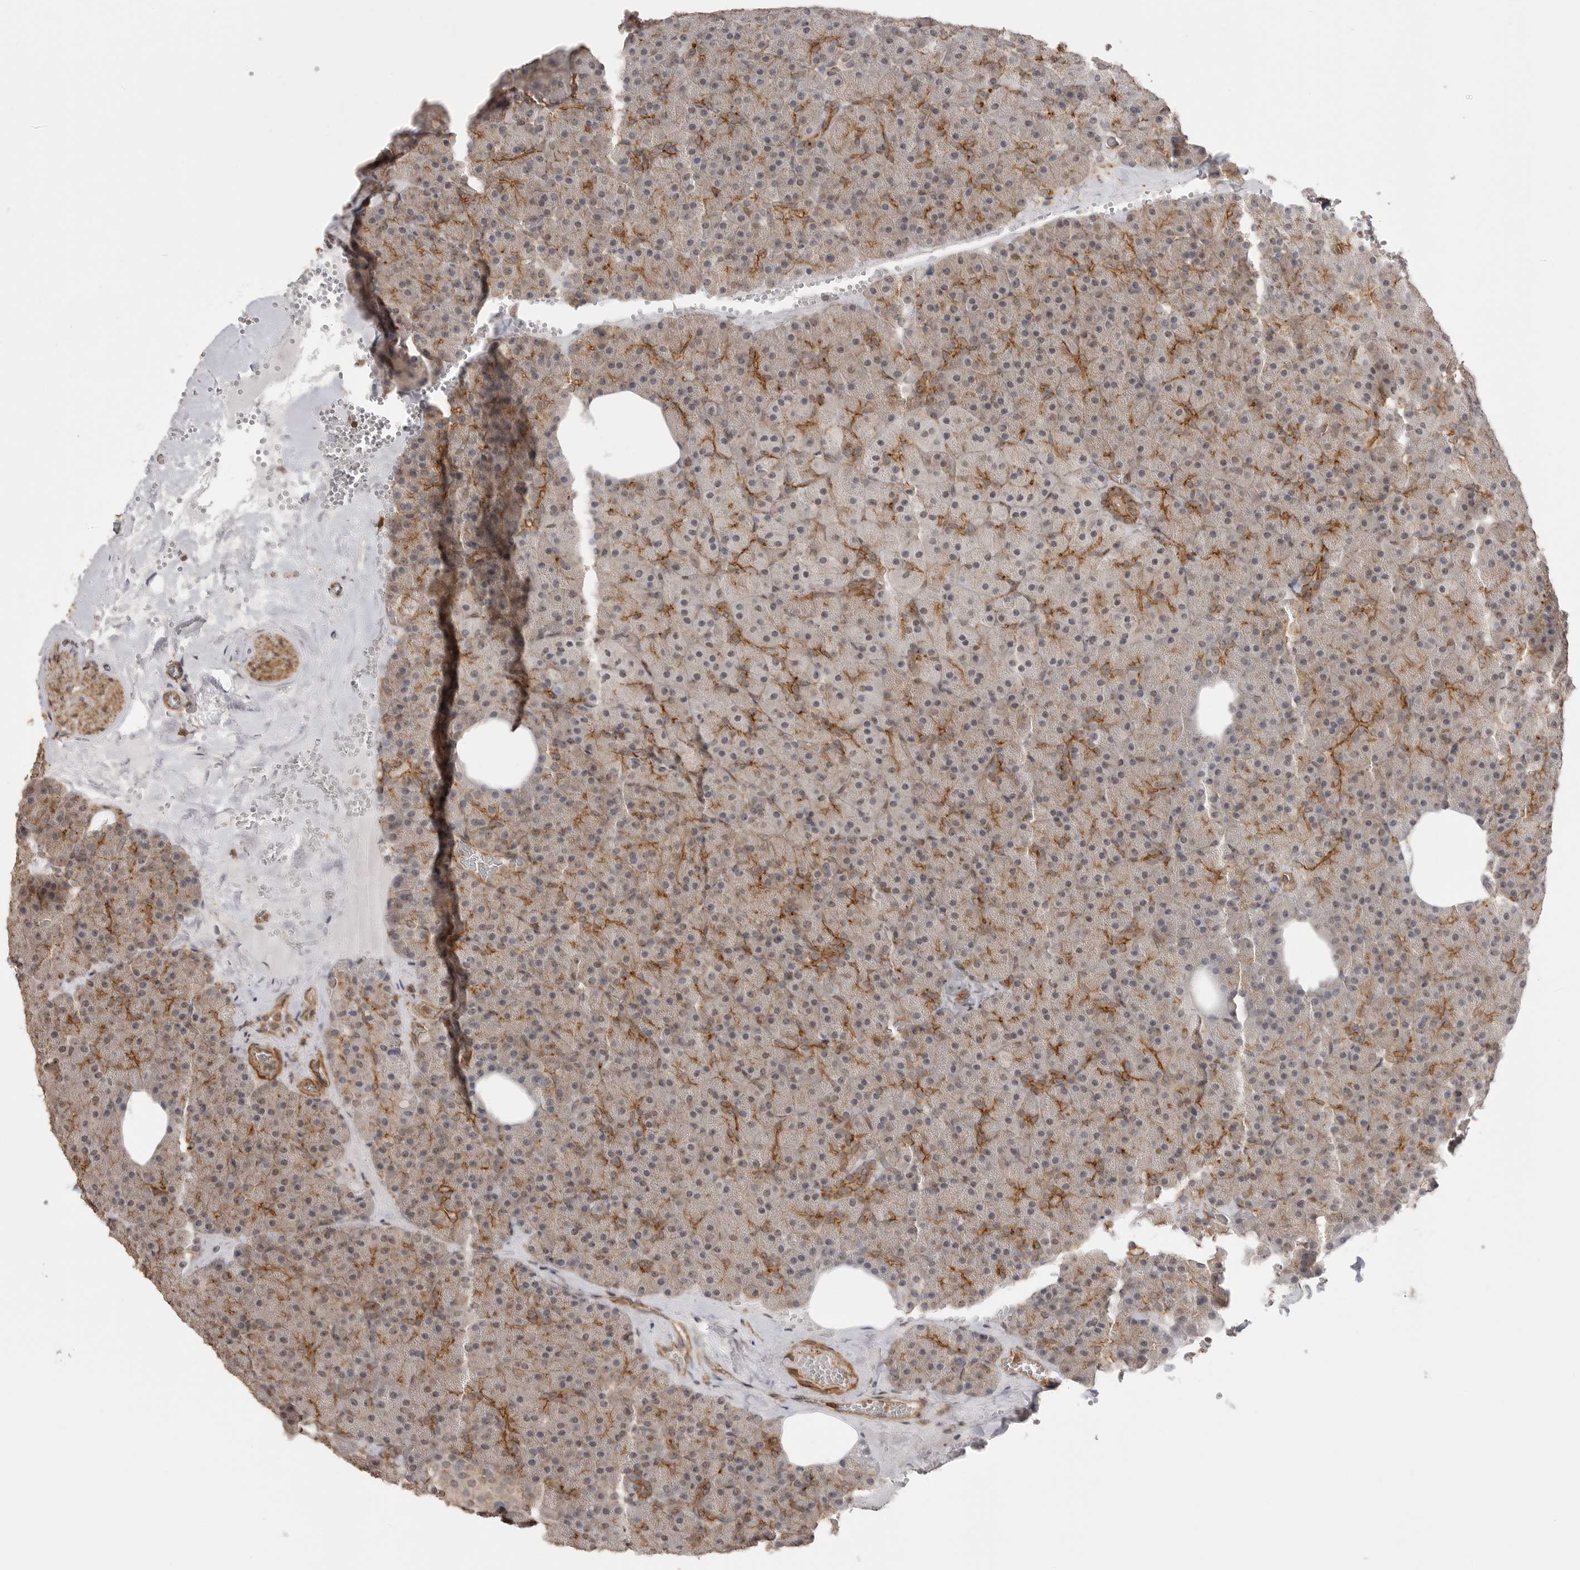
{"staining": {"intensity": "strong", "quantity": "<25%", "location": "cytoplasmic/membranous"}, "tissue": "pancreas", "cell_type": "Exocrine glandular cells", "image_type": "normal", "snomed": [{"axis": "morphology", "description": "Normal tissue, NOS"}, {"axis": "morphology", "description": "Carcinoid, malignant, NOS"}, {"axis": "topography", "description": "Pancreas"}], "caption": "Immunohistochemistry (IHC) staining of normal pancreas, which demonstrates medium levels of strong cytoplasmic/membranous positivity in approximately <25% of exocrine glandular cells indicating strong cytoplasmic/membranous protein expression. The staining was performed using DAB (brown) for protein detection and nuclei were counterstained in hematoxylin (blue).", "gene": "GPC2", "patient": {"sex": "female", "age": 35}}